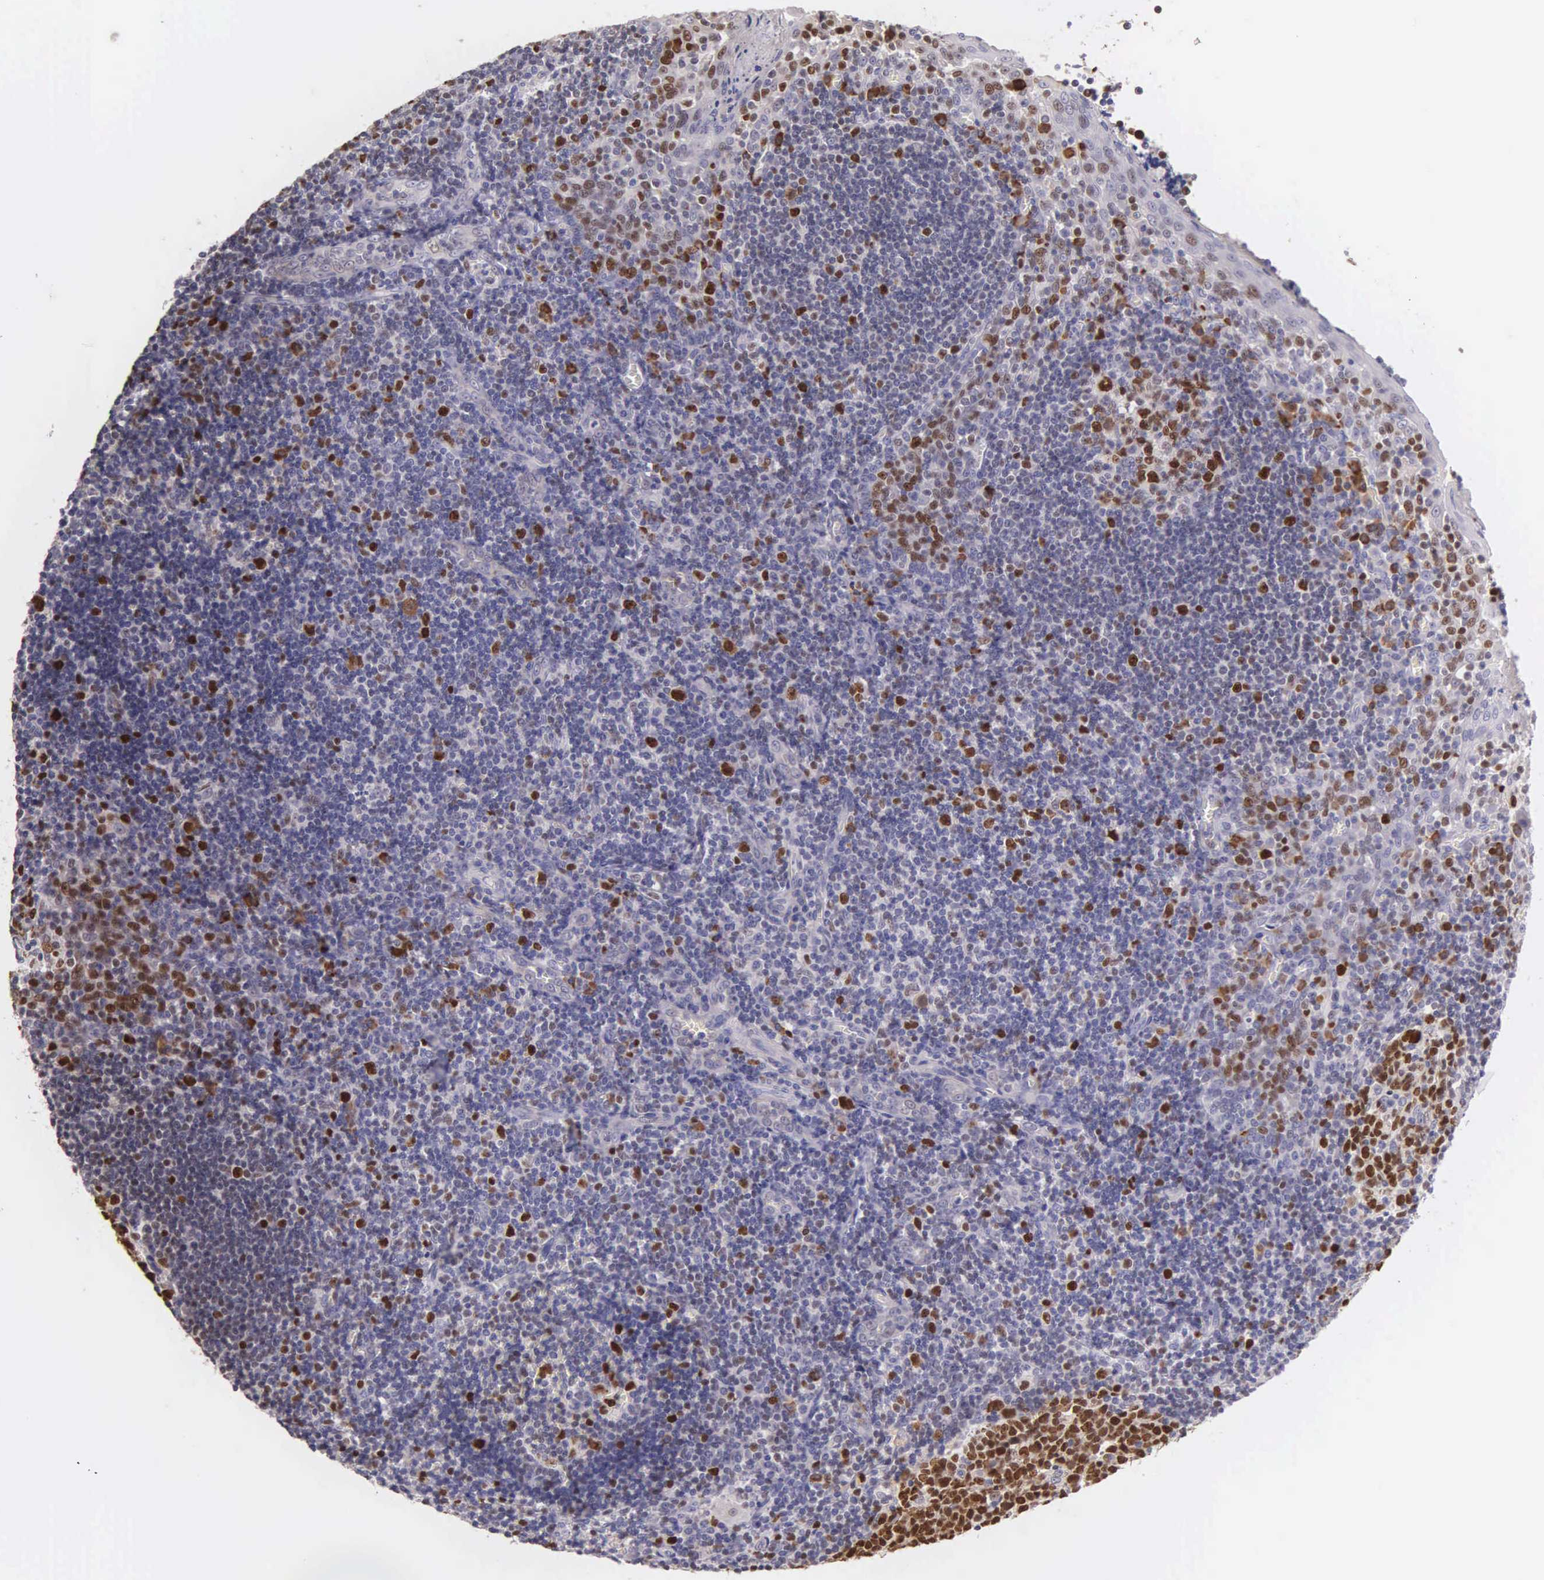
{"staining": {"intensity": "strong", "quantity": "25%-75%", "location": "nuclear"}, "tissue": "tonsil", "cell_type": "Germinal center cells", "image_type": "normal", "snomed": [{"axis": "morphology", "description": "Normal tissue, NOS"}, {"axis": "topography", "description": "Tonsil"}], "caption": "IHC of unremarkable human tonsil exhibits high levels of strong nuclear staining in approximately 25%-75% of germinal center cells. The protein is stained brown, and the nuclei are stained in blue (DAB (3,3'-diaminobenzidine) IHC with brightfield microscopy, high magnification).", "gene": "MCM5", "patient": {"sex": "female", "age": 41}}